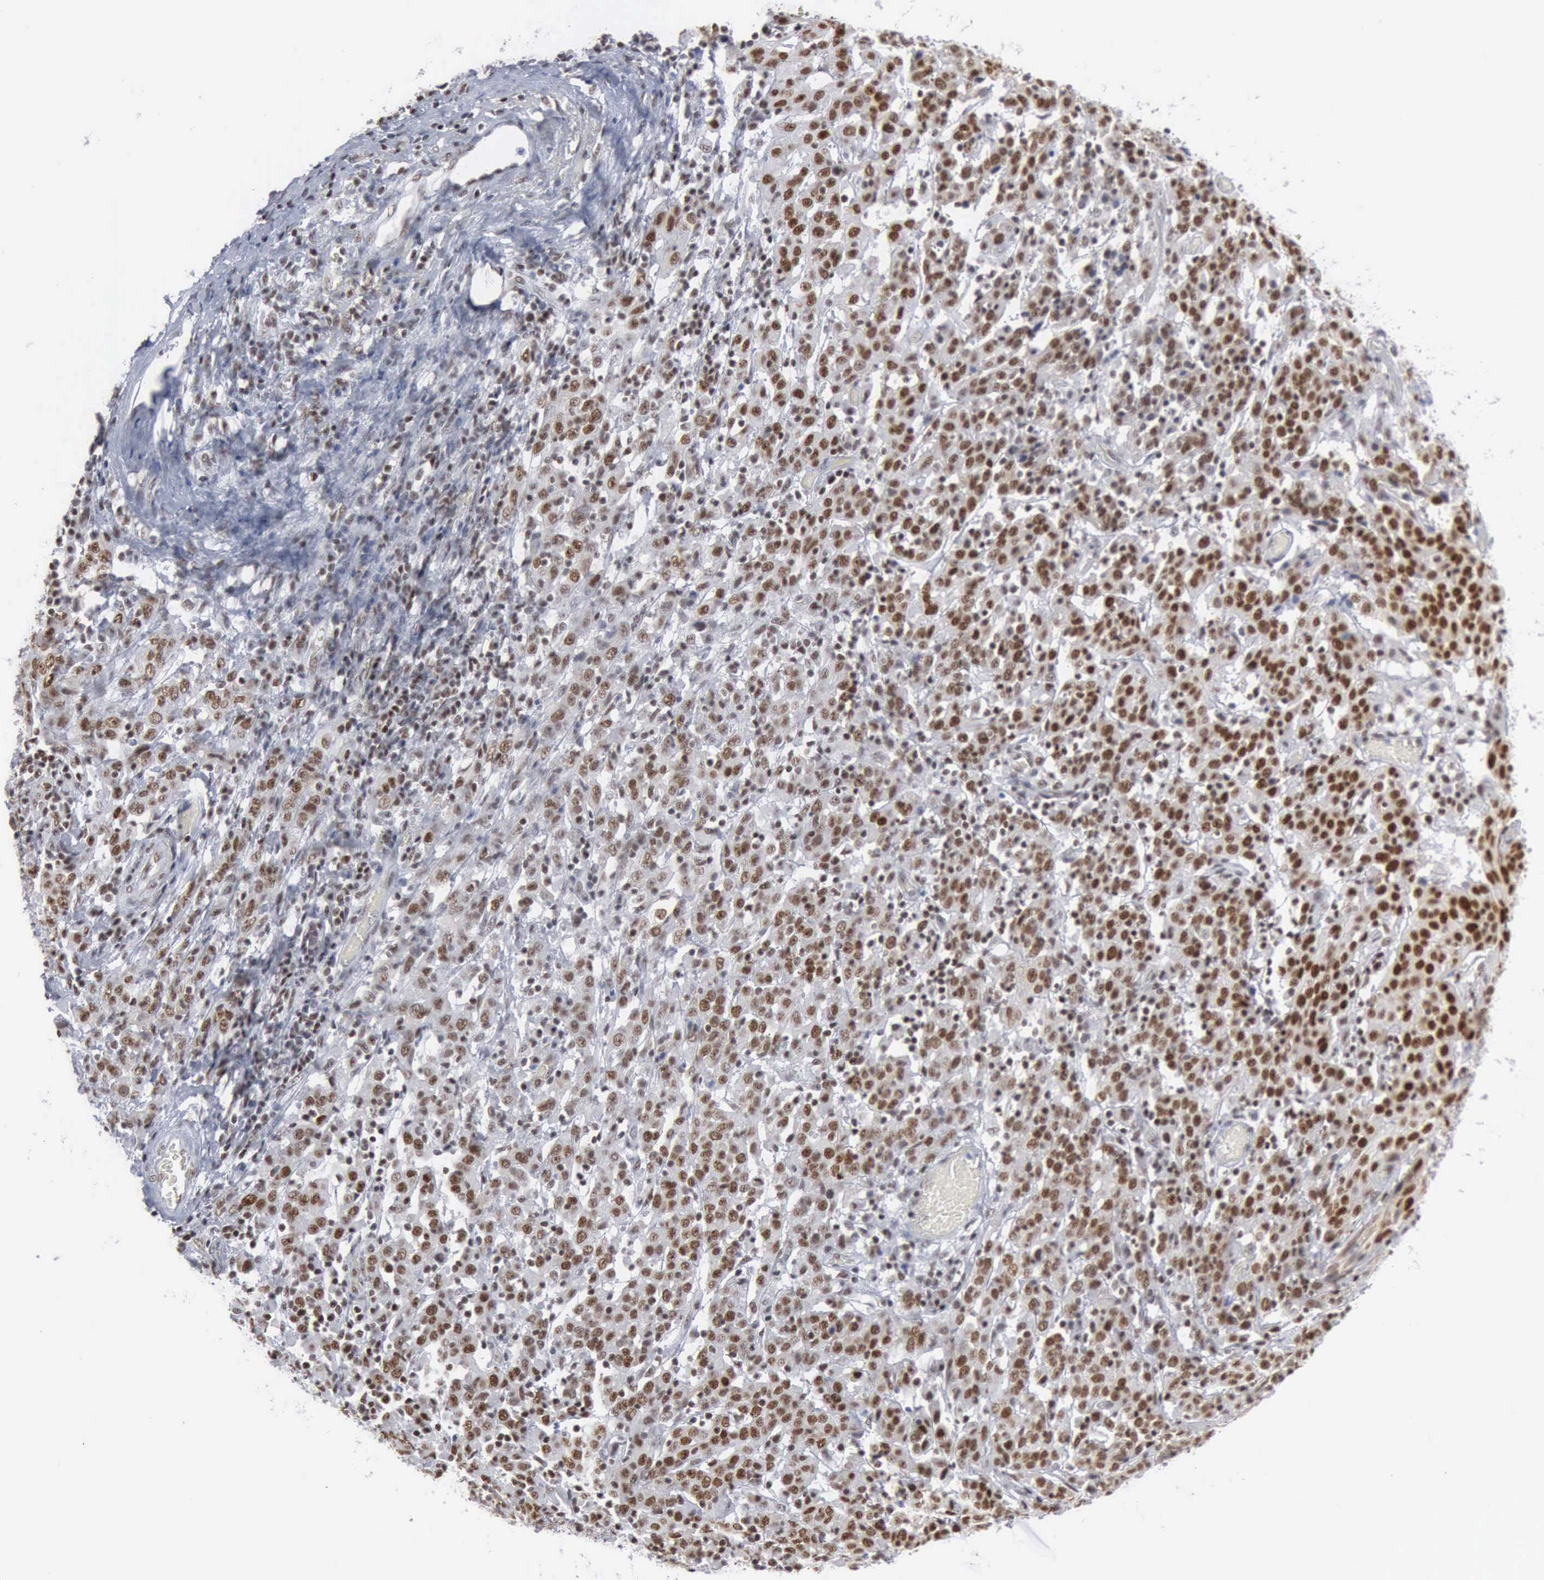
{"staining": {"intensity": "moderate", "quantity": ">75%", "location": "nuclear"}, "tissue": "cervical cancer", "cell_type": "Tumor cells", "image_type": "cancer", "snomed": [{"axis": "morphology", "description": "Normal tissue, NOS"}, {"axis": "morphology", "description": "Squamous cell carcinoma, NOS"}, {"axis": "topography", "description": "Cervix"}], "caption": "Moderate nuclear protein positivity is appreciated in approximately >75% of tumor cells in cervical squamous cell carcinoma.", "gene": "XPA", "patient": {"sex": "female", "age": 67}}